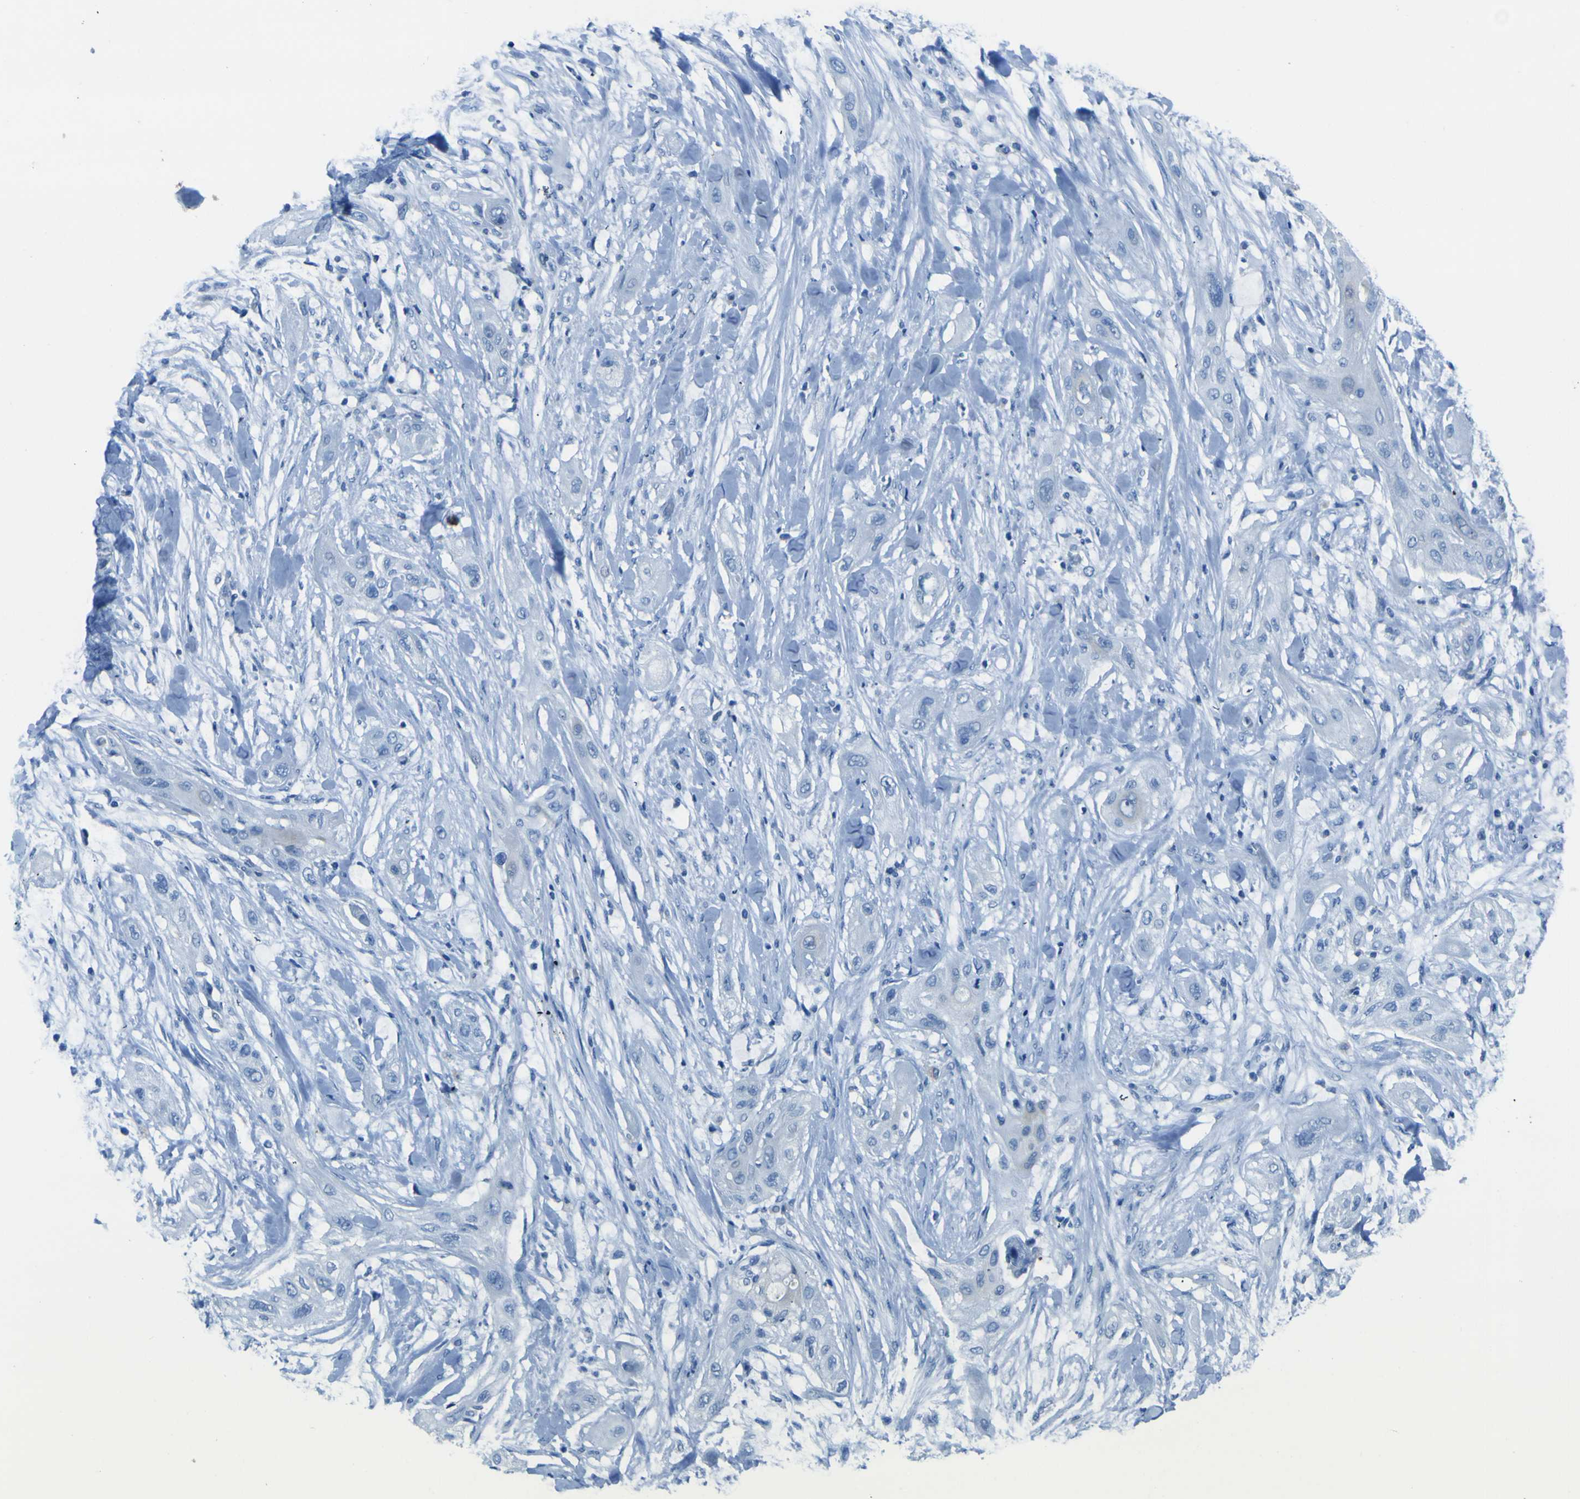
{"staining": {"intensity": "negative", "quantity": "none", "location": "none"}, "tissue": "lung cancer", "cell_type": "Tumor cells", "image_type": "cancer", "snomed": [{"axis": "morphology", "description": "Squamous cell carcinoma, NOS"}, {"axis": "topography", "description": "Lung"}], "caption": "This is an immunohistochemistry image of lung squamous cell carcinoma. There is no staining in tumor cells.", "gene": "ACSL1", "patient": {"sex": "female", "age": 47}}